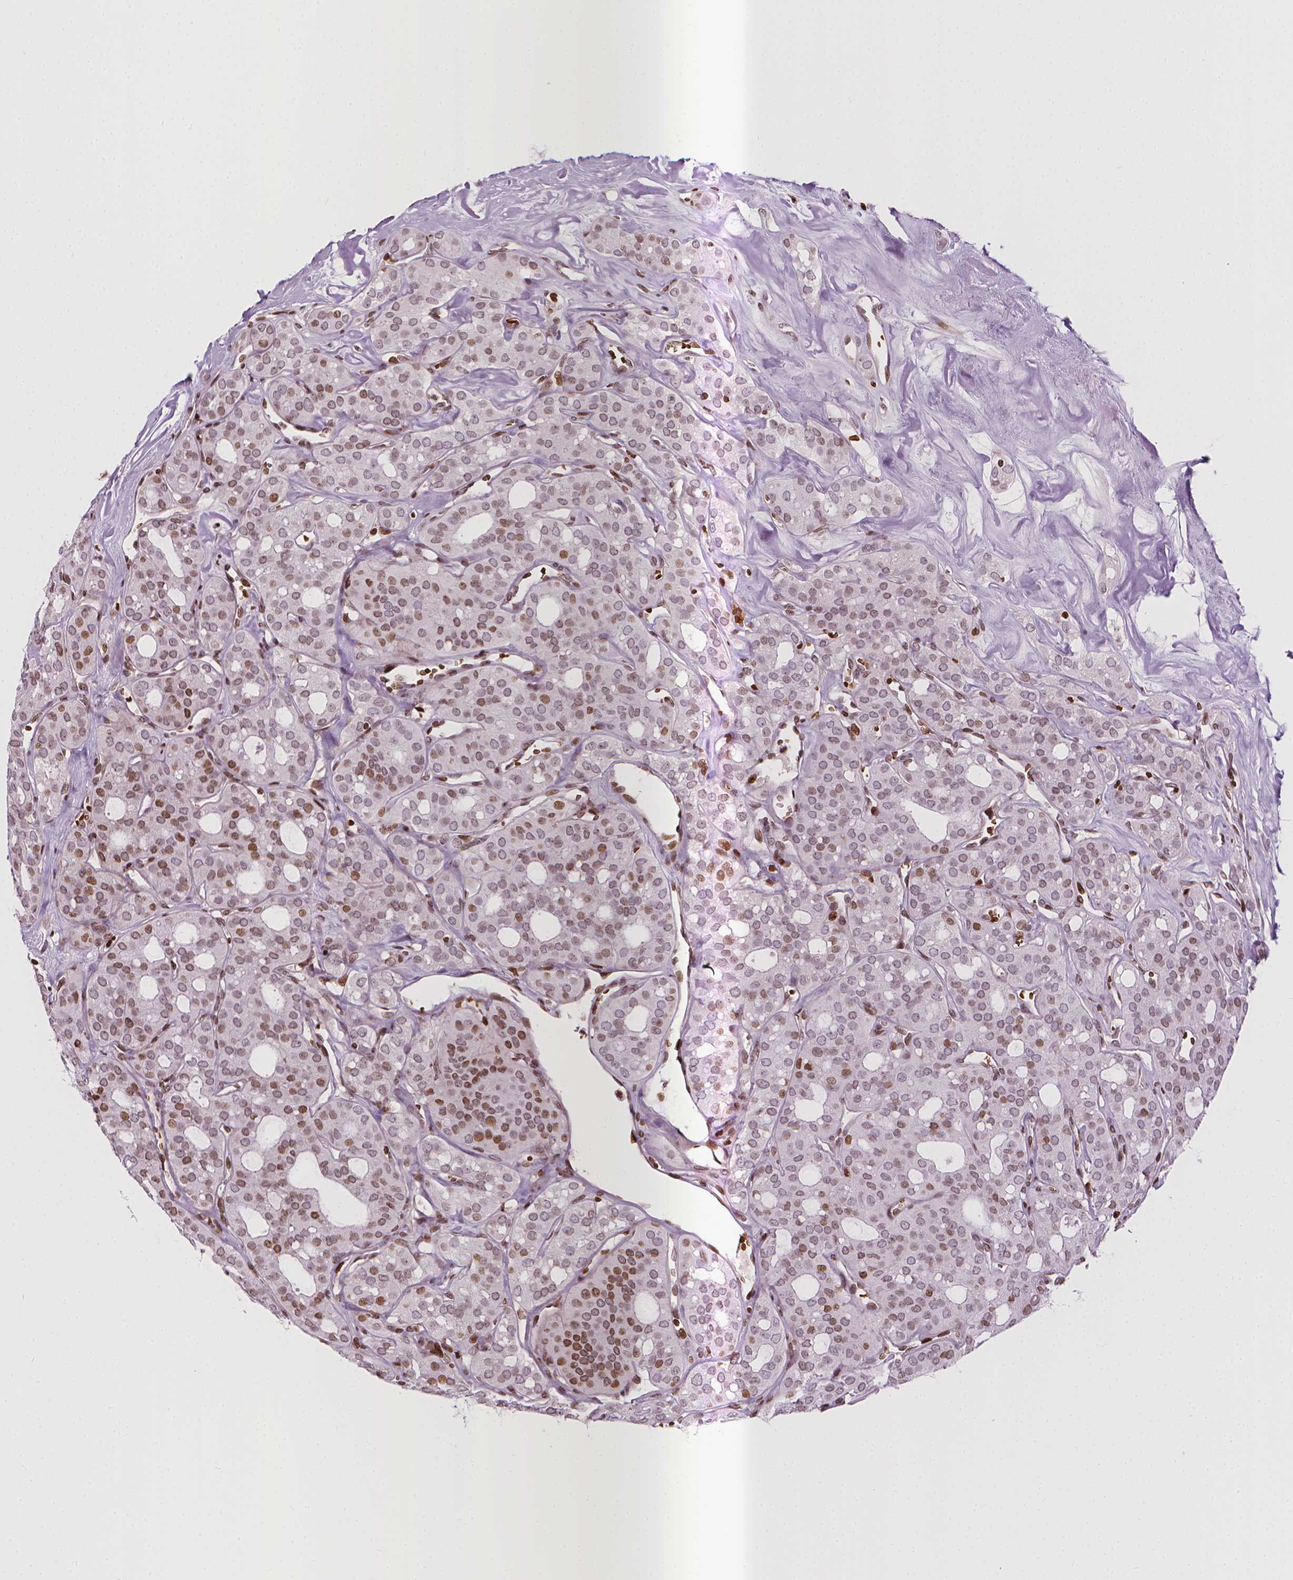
{"staining": {"intensity": "moderate", "quantity": "25%-75%", "location": "nuclear"}, "tissue": "thyroid cancer", "cell_type": "Tumor cells", "image_type": "cancer", "snomed": [{"axis": "morphology", "description": "Follicular adenoma carcinoma, NOS"}, {"axis": "topography", "description": "Thyroid gland"}], "caption": "Immunohistochemistry of human thyroid cancer (follicular adenoma carcinoma) demonstrates medium levels of moderate nuclear positivity in about 25%-75% of tumor cells.", "gene": "PIP4K2A", "patient": {"sex": "male", "age": 75}}